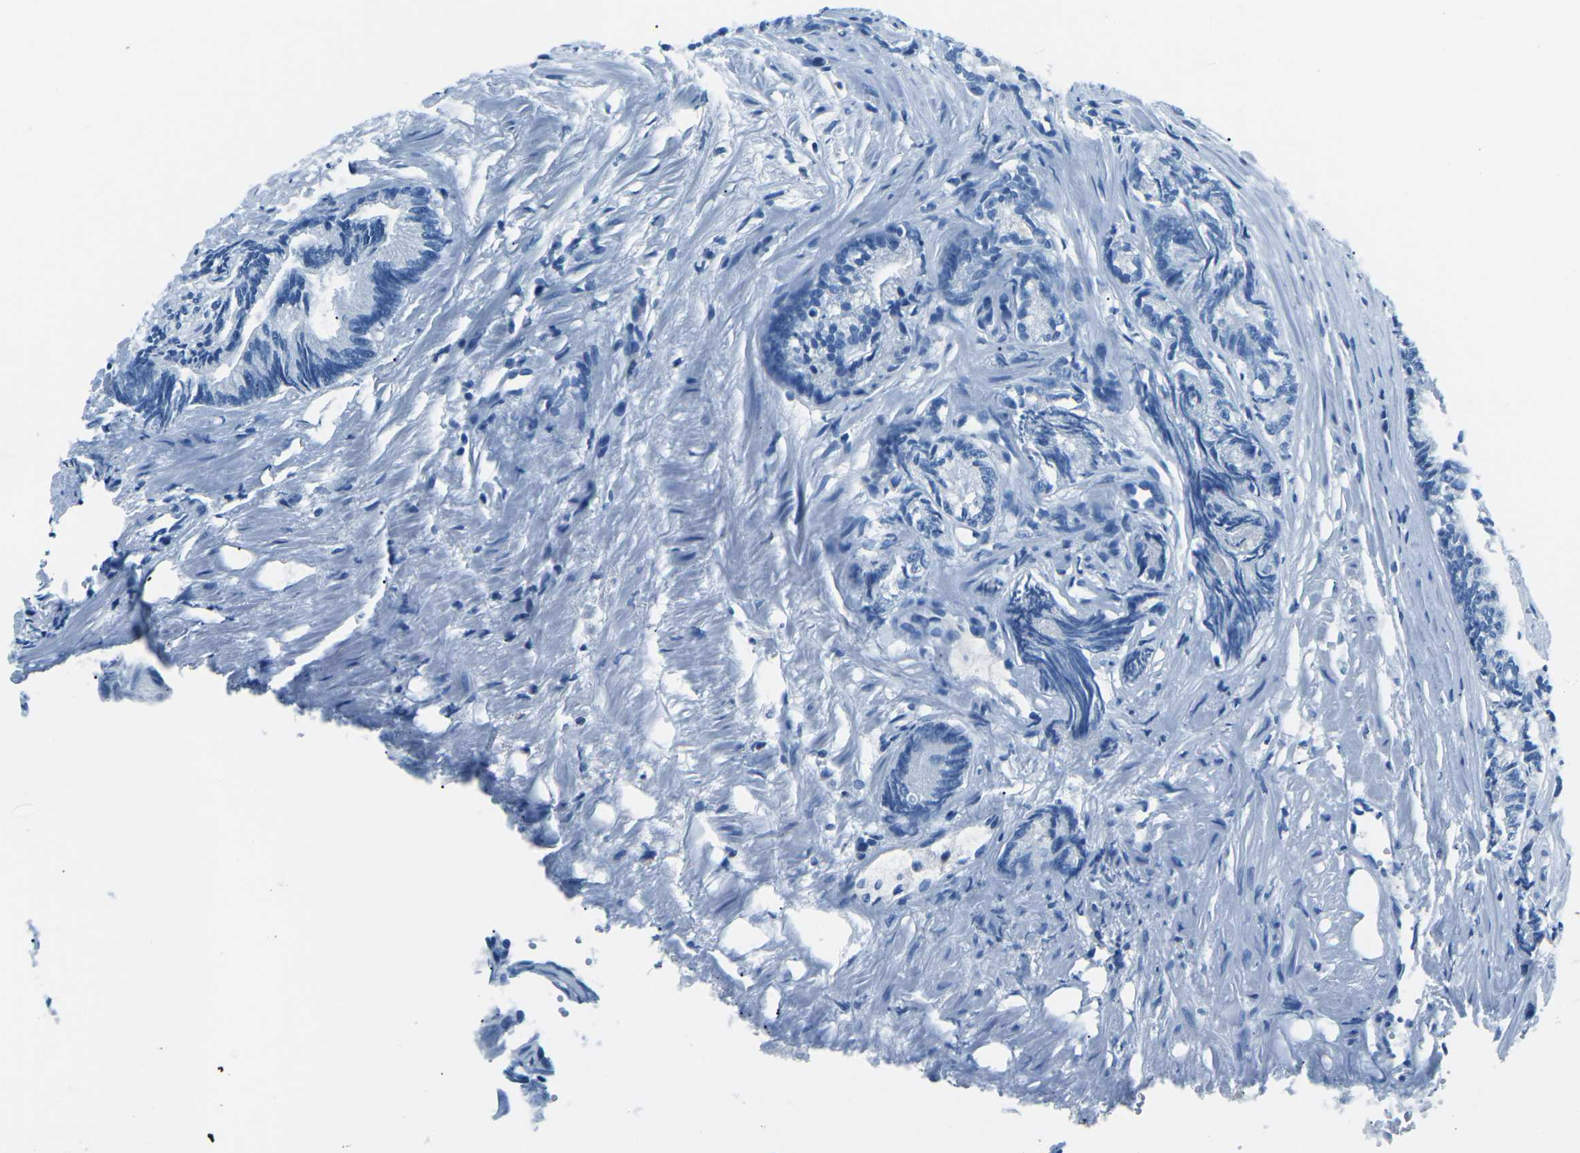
{"staining": {"intensity": "negative", "quantity": "none", "location": "none"}, "tissue": "prostate cancer", "cell_type": "Tumor cells", "image_type": "cancer", "snomed": [{"axis": "morphology", "description": "Adenocarcinoma, Low grade"}, {"axis": "topography", "description": "Prostate"}], "caption": "High power microscopy image of an immunohistochemistry (IHC) photomicrograph of prostate adenocarcinoma (low-grade), revealing no significant expression in tumor cells.", "gene": "CELF2", "patient": {"sex": "male", "age": 89}}